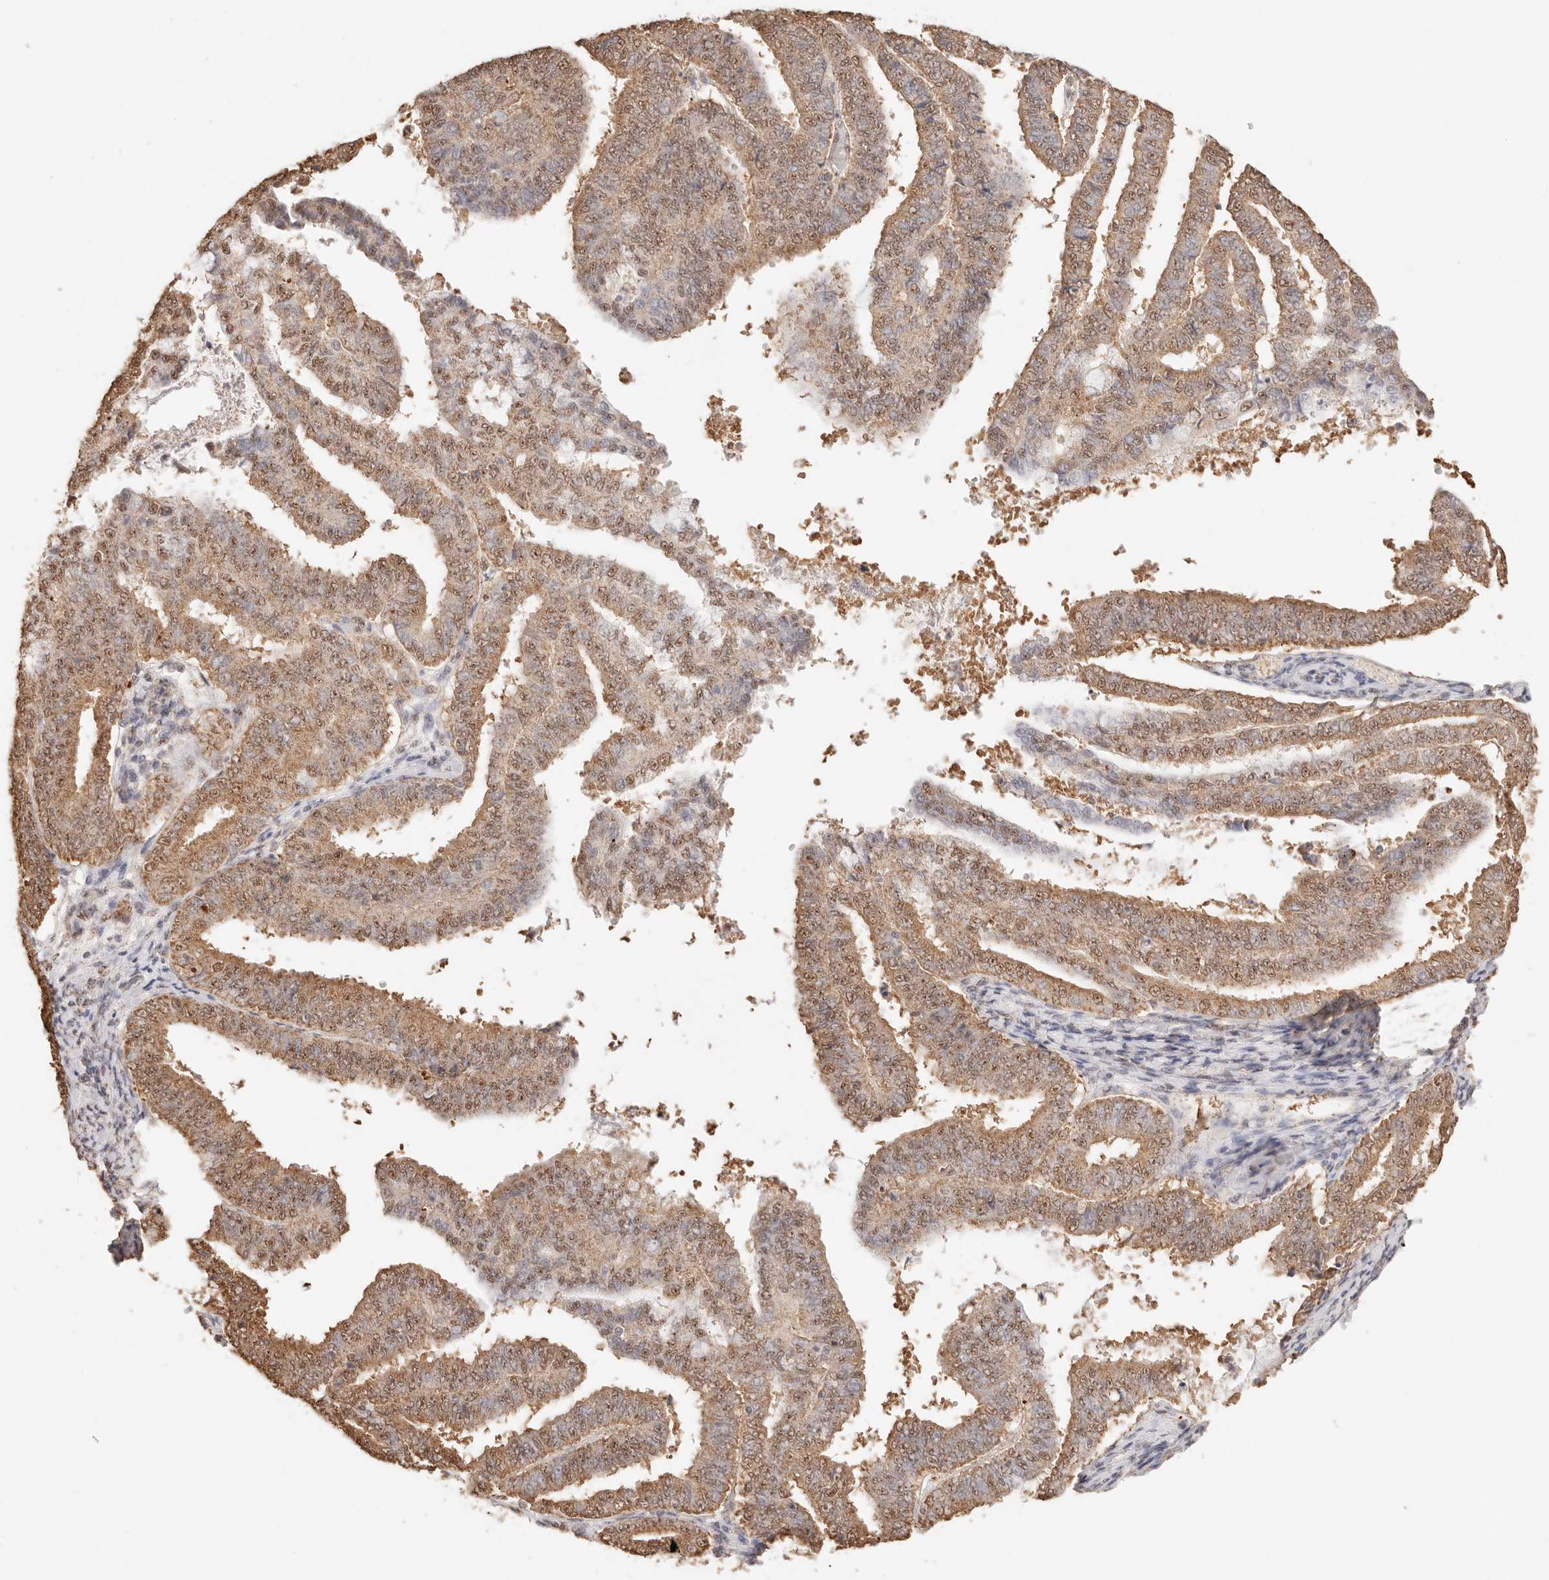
{"staining": {"intensity": "moderate", "quantity": ">75%", "location": "cytoplasmic/membranous,nuclear"}, "tissue": "endometrial cancer", "cell_type": "Tumor cells", "image_type": "cancer", "snomed": [{"axis": "morphology", "description": "Adenocarcinoma, NOS"}, {"axis": "topography", "description": "Endometrium"}], "caption": "Human endometrial adenocarcinoma stained with a protein marker shows moderate staining in tumor cells.", "gene": "IL1R2", "patient": {"sex": "female", "age": 63}}